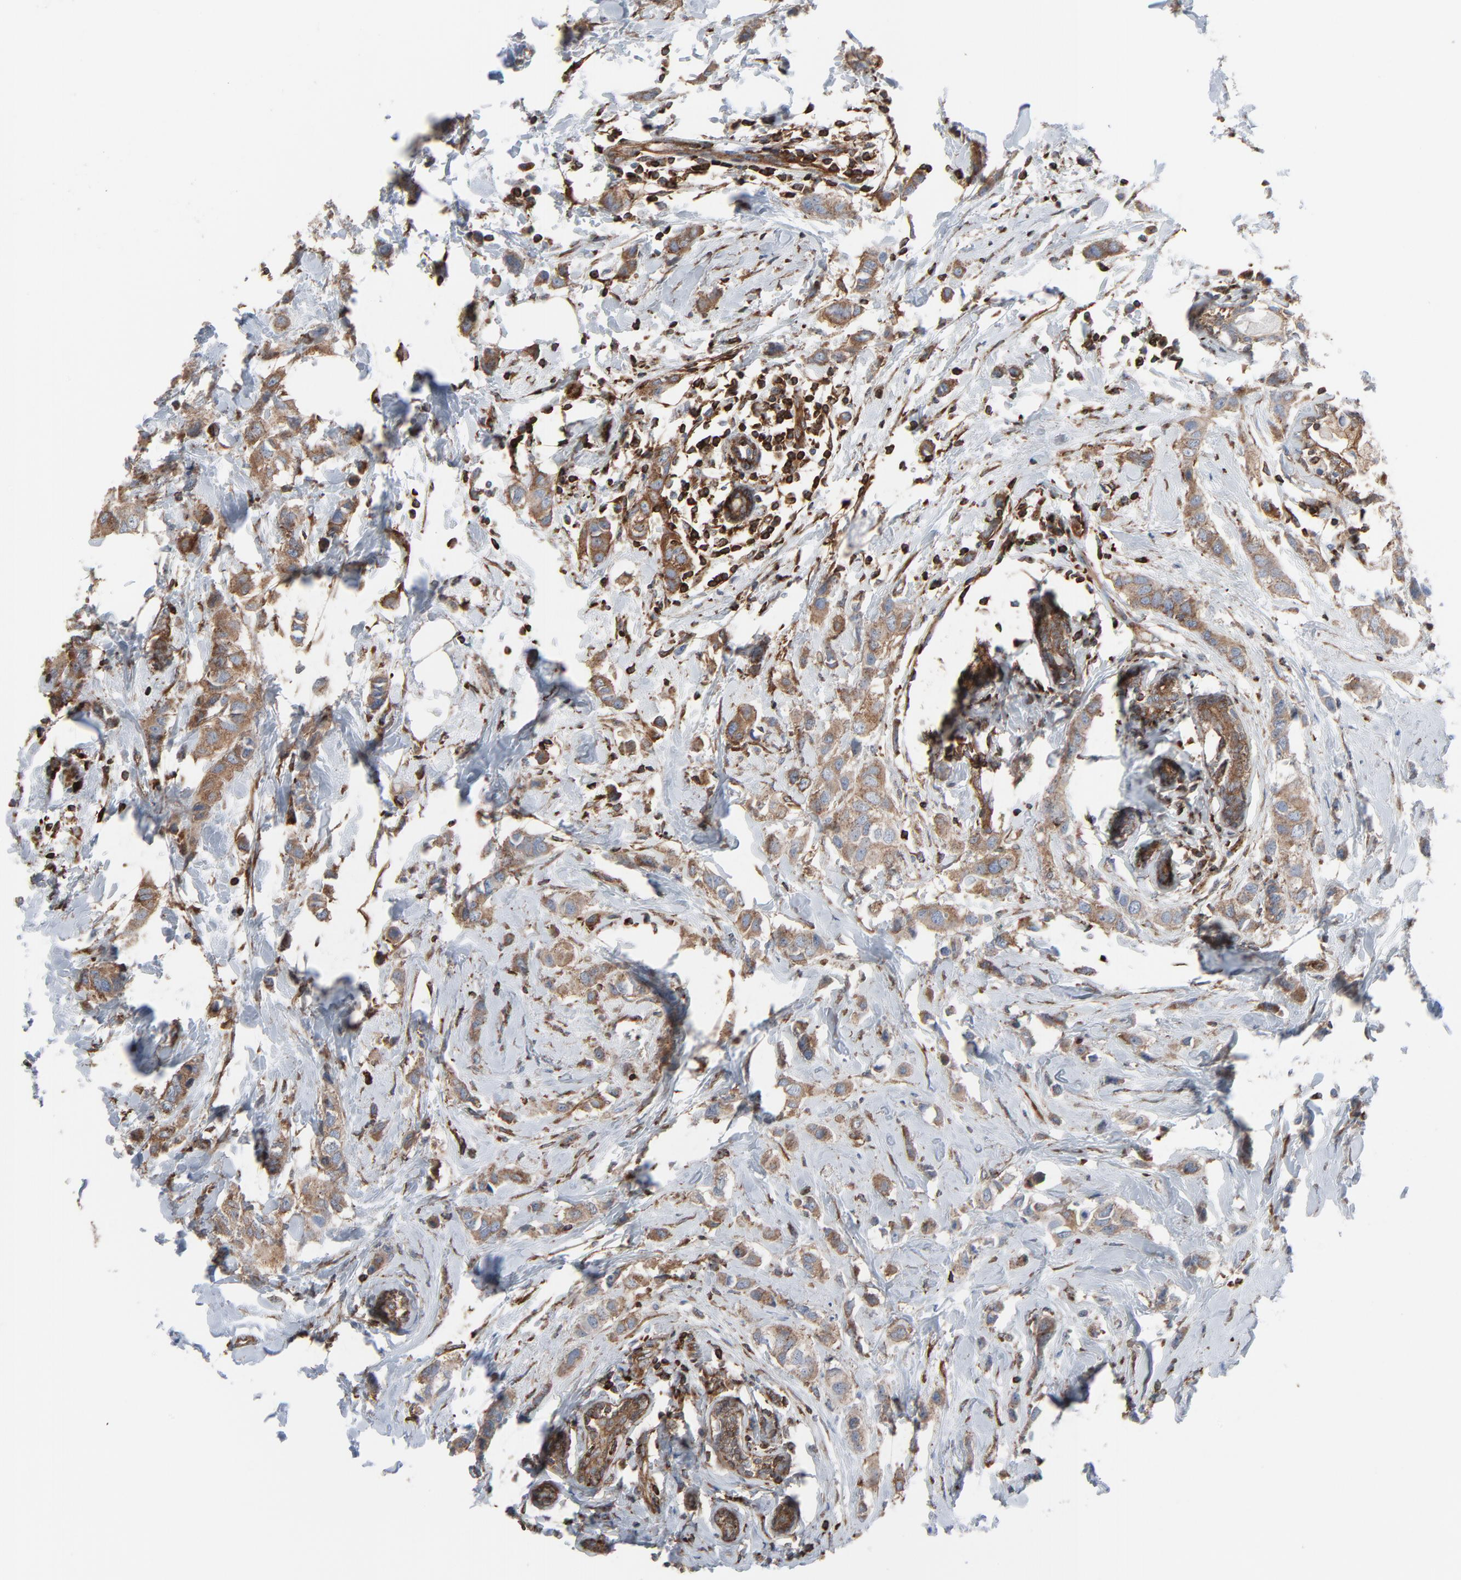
{"staining": {"intensity": "moderate", "quantity": ">75%", "location": "cytoplasmic/membranous"}, "tissue": "breast cancer", "cell_type": "Tumor cells", "image_type": "cancer", "snomed": [{"axis": "morphology", "description": "Normal tissue, NOS"}, {"axis": "morphology", "description": "Duct carcinoma"}, {"axis": "topography", "description": "Breast"}], "caption": "High-magnification brightfield microscopy of breast cancer (infiltrating ductal carcinoma) stained with DAB (3,3'-diaminobenzidine) (brown) and counterstained with hematoxylin (blue). tumor cells exhibit moderate cytoplasmic/membranous positivity is seen in about>75% of cells. The protein of interest is stained brown, and the nuclei are stained in blue (DAB IHC with brightfield microscopy, high magnification).", "gene": "OPTN", "patient": {"sex": "female", "age": 50}}